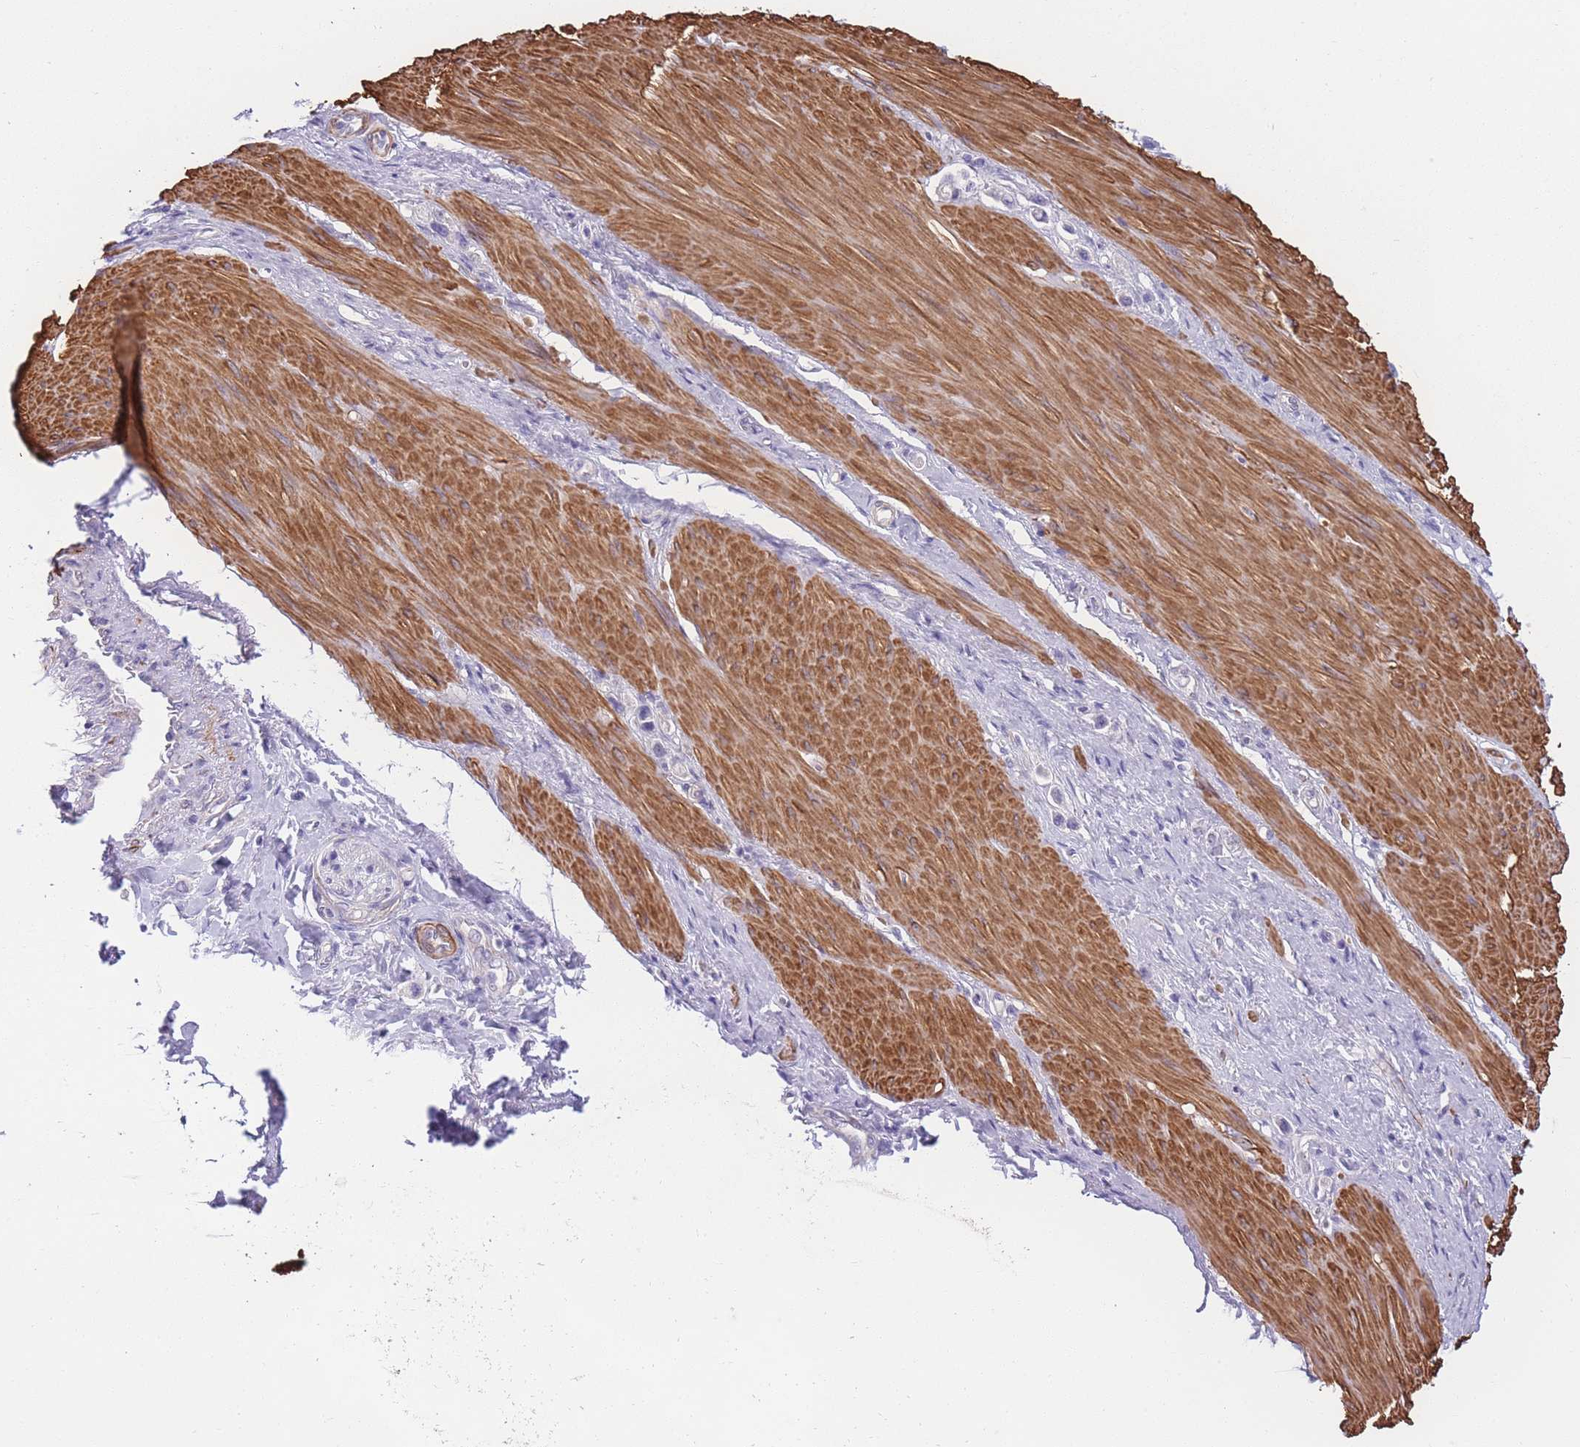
{"staining": {"intensity": "negative", "quantity": "none", "location": "none"}, "tissue": "stomach cancer", "cell_type": "Tumor cells", "image_type": "cancer", "snomed": [{"axis": "morphology", "description": "Adenocarcinoma, NOS"}, {"axis": "topography", "description": "Stomach"}], "caption": "Image shows no protein expression in tumor cells of adenocarcinoma (stomach) tissue. (DAB IHC with hematoxylin counter stain).", "gene": "FAM124A", "patient": {"sex": "female", "age": 65}}